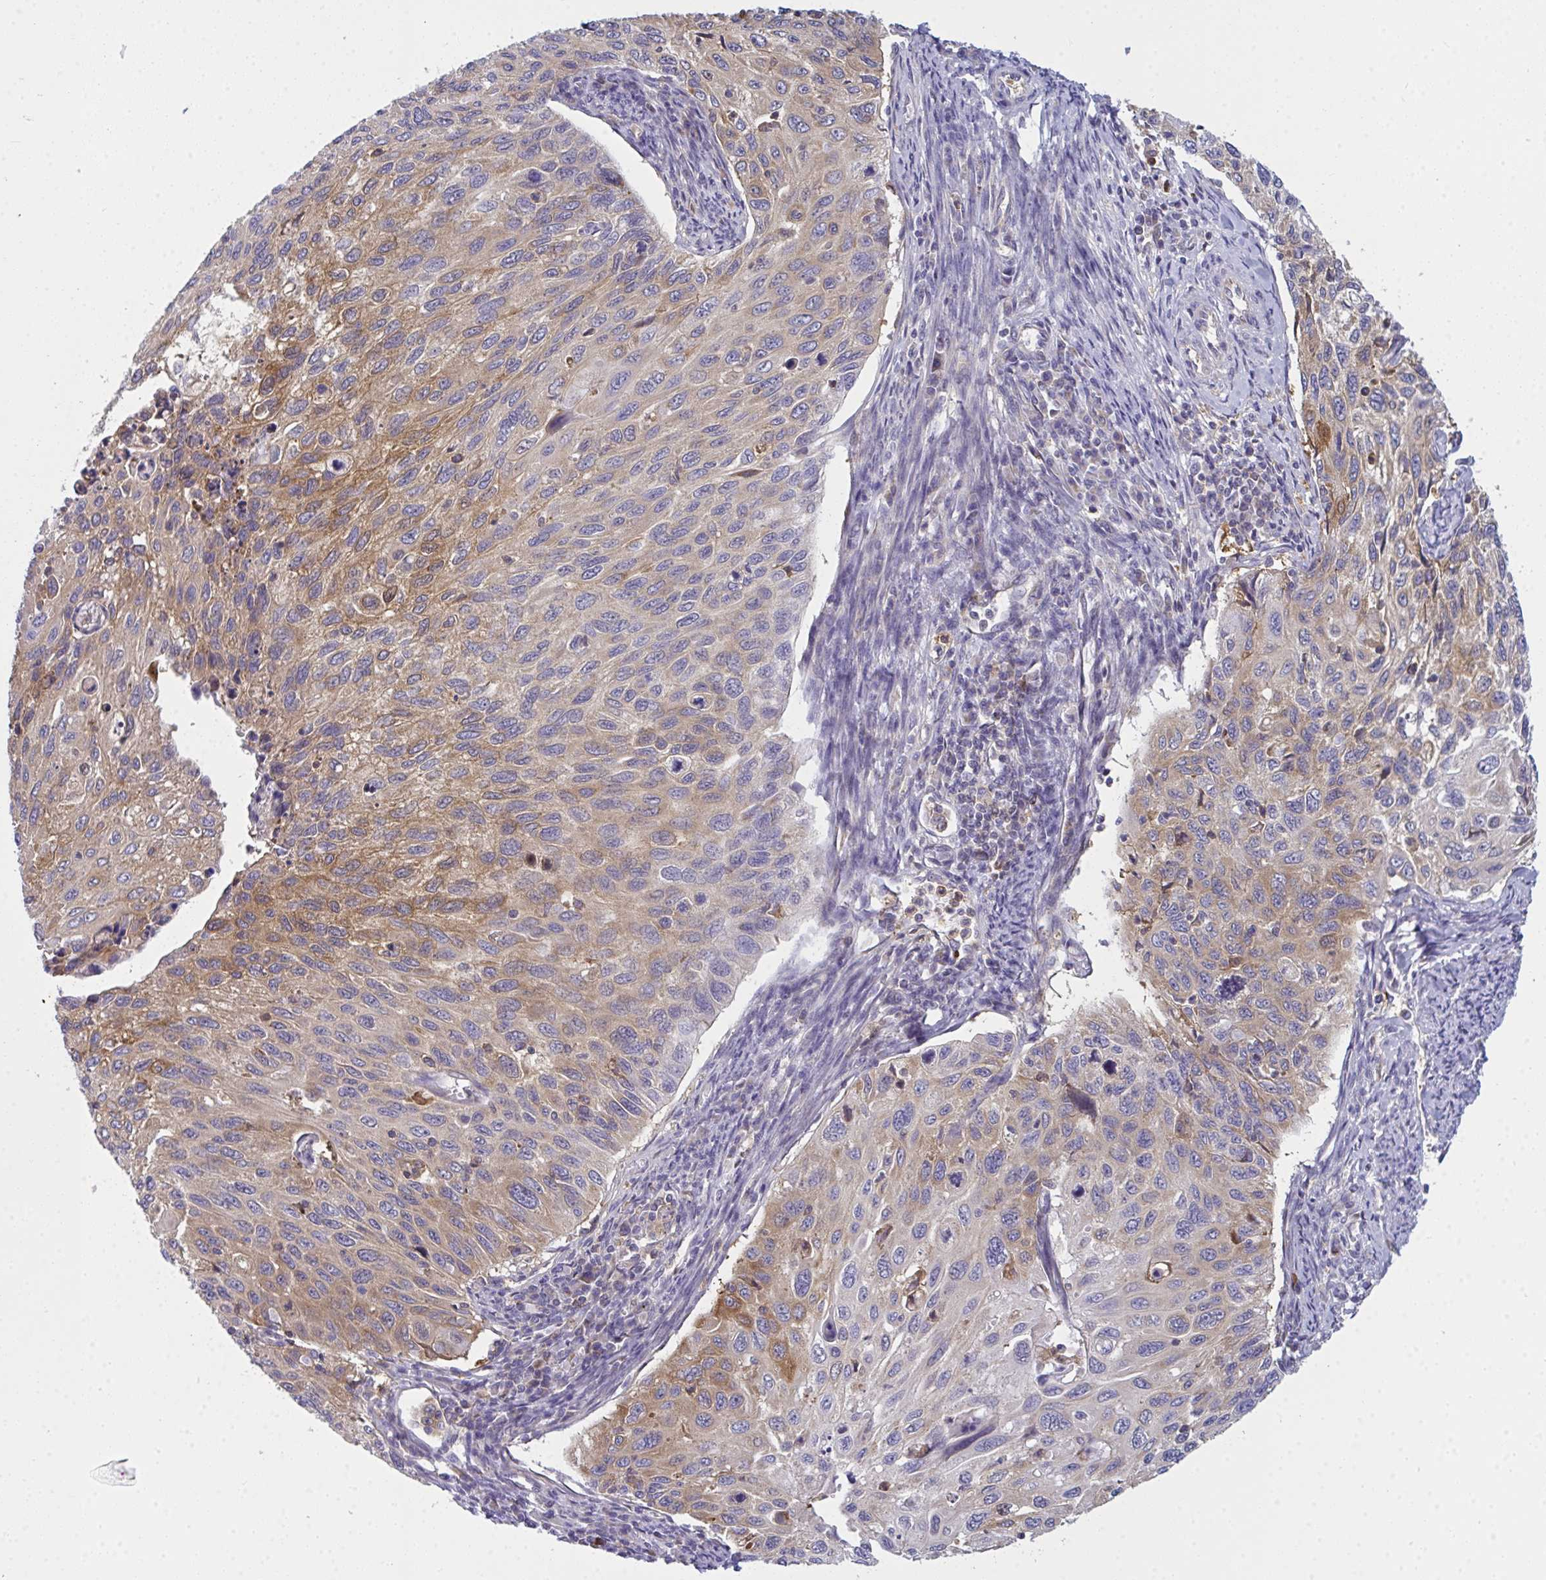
{"staining": {"intensity": "moderate", "quantity": "25%-75%", "location": "cytoplasmic/membranous"}, "tissue": "cervical cancer", "cell_type": "Tumor cells", "image_type": "cancer", "snomed": [{"axis": "morphology", "description": "Squamous cell carcinoma, NOS"}, {"axis": "topography", "description": "Cervix"}], "caption": "Moderate cytoplasmic/membranous staining for a protein is seen in about 25%-75% of tumor cells of squamous cell carcinoma (cervical) using immunohistochemistry (IHC).", "gene": "SLC30A6", "patient": {"sex": "female", "age": 70}}